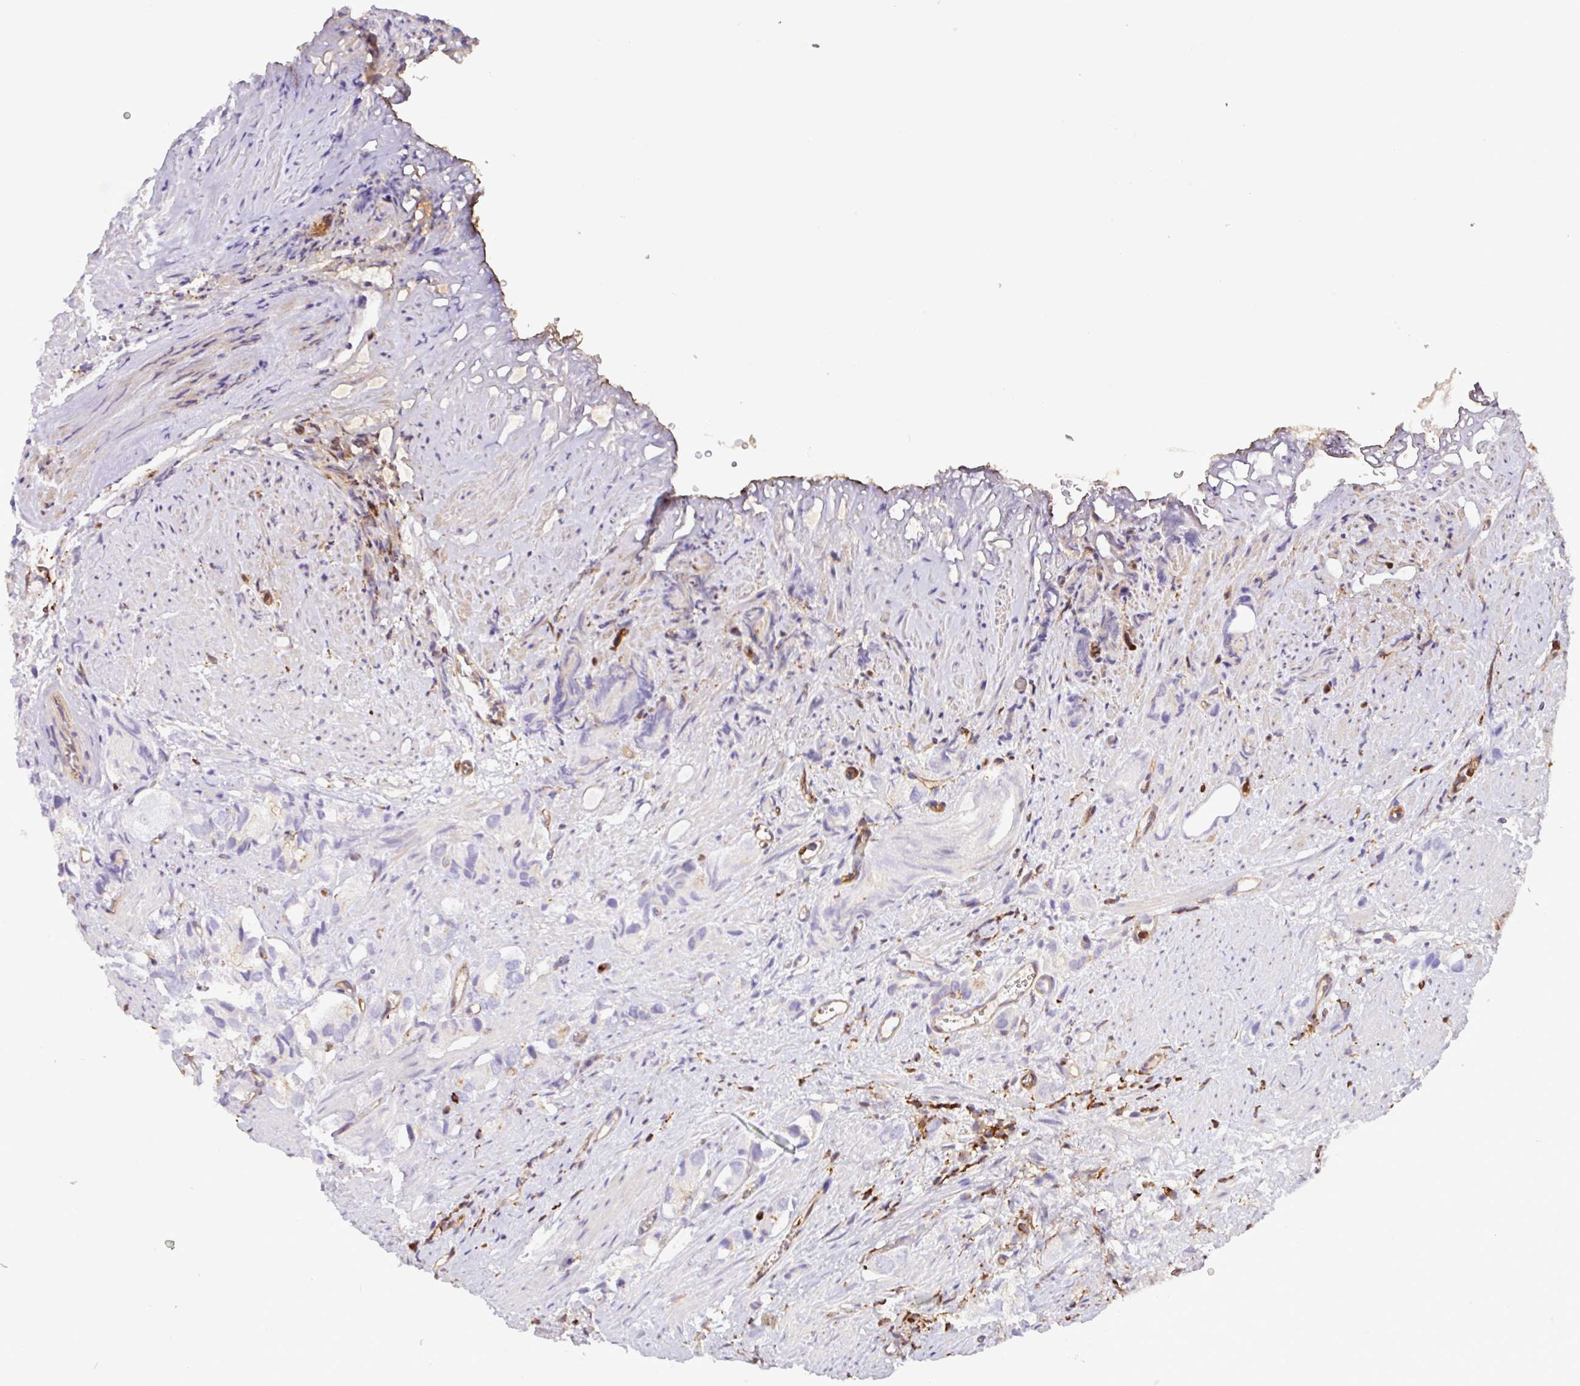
{"staining": {"intensity": "negative", "quantity": "none", "location": "none"}, "tissue": "prostate cancer", "cell_type": "Tumor cells", "image_type": "cancer", "snomed": [{"axis": "morphology", "description": "Adenocarcinoma, High grade"}, {"axis": "topography", "description": "Prostate"}], "caption": "IHC of human prostate high-grade adenocarcinoma displays no staining in tumor cells.", "gene": "PPP1R18", "patient": {"sex": "male", "age": 82}}